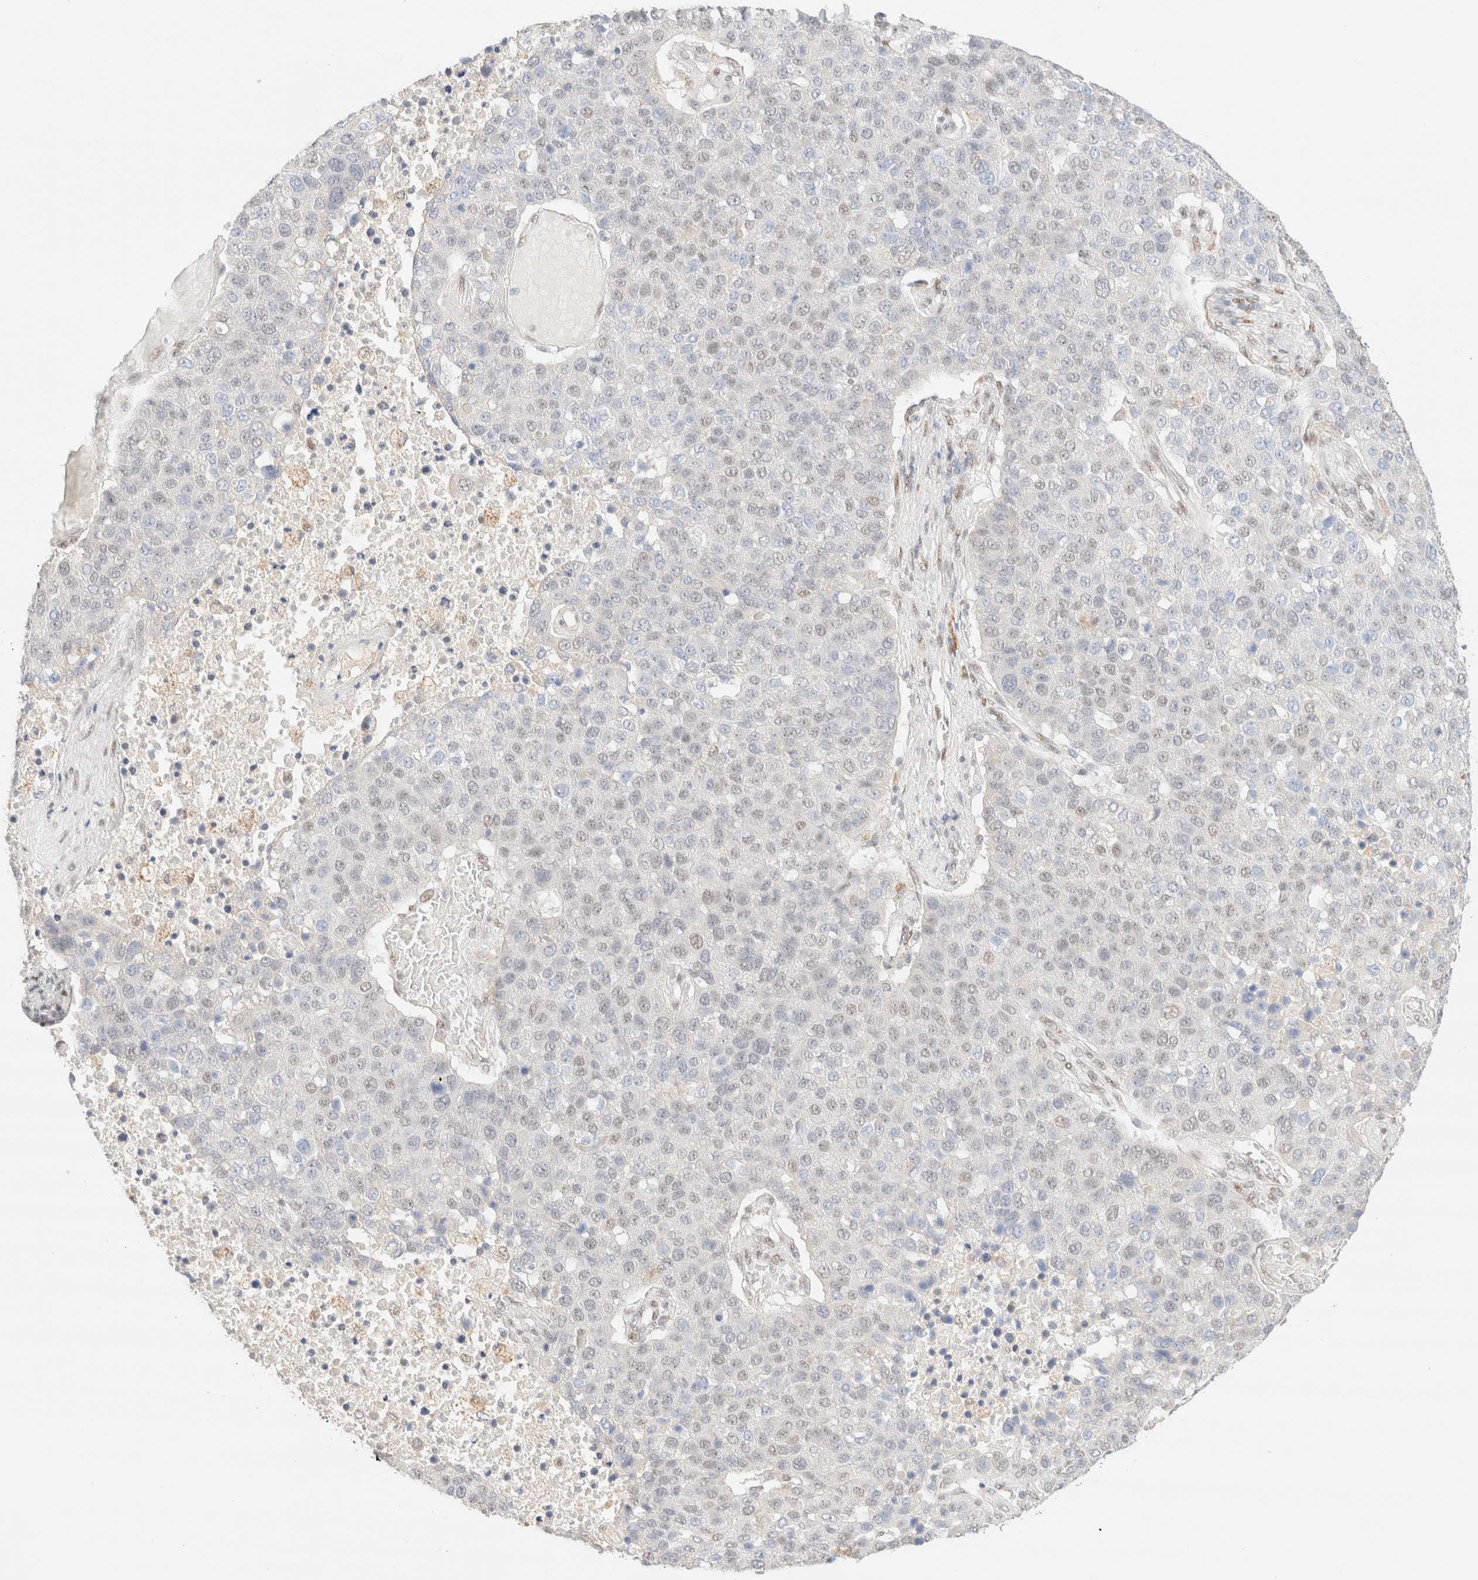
{"staining": {"intensity": "weak", "quantity": "<25%", "location": "nuclear"}, "tissue": "pancreatic cancer", "cell_type": "Tumor cells", "image_type": "cancer", "snomed": [{"axis": "morphology", "description": "Adenocarcinoma, NOS"}, {"axis": "topography", "description": "Pancreas"}], "caption": "A histopathology image of human pancreatic adenocarcinoma is negative for staining in tumor cells.", "gene": "CIC", "patient": {"sex": "female", "age": 61}}